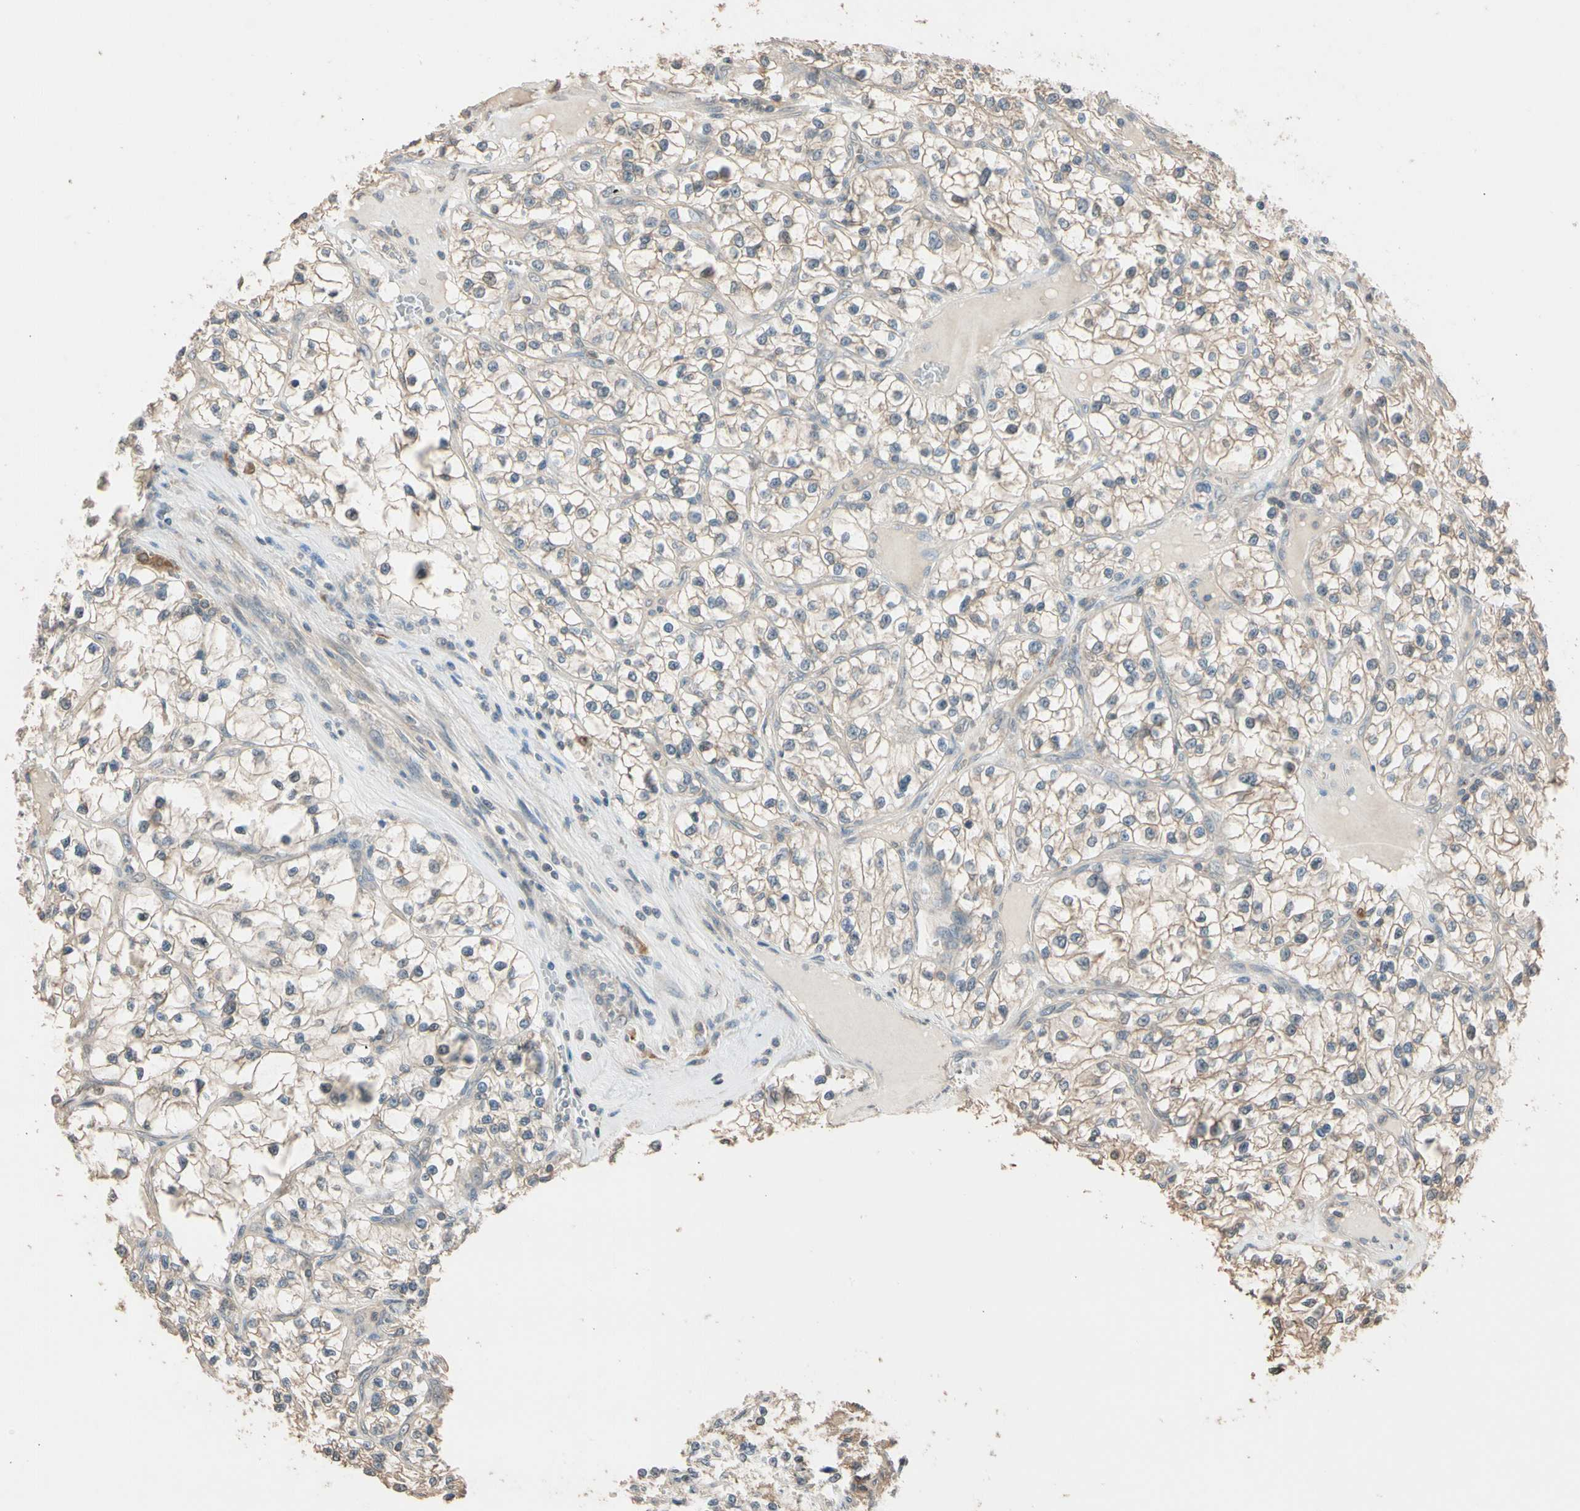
{"staining": {"intensity": "weak", "quantity": ">75%", "location": "cytoplasmic/membranous"}, "tissue": "renal cancer", "cell_type": "Tumor cells", "image_type": "cancer", "snomed": [{"axis": "morphology", "description": "Adenocarcinoma, NOS"}, {"axis": "topography", "description": "Kidney"}], "caption": "A histopathology image showing weak cytoplasmic/membranous expression in approximately >75% of tumor cells in renal adenocarcinoma, as visualized by brown immunohistochemical staining.", "gene": "MAP3K7", "patient": {"sex": "female", "age": 57}}